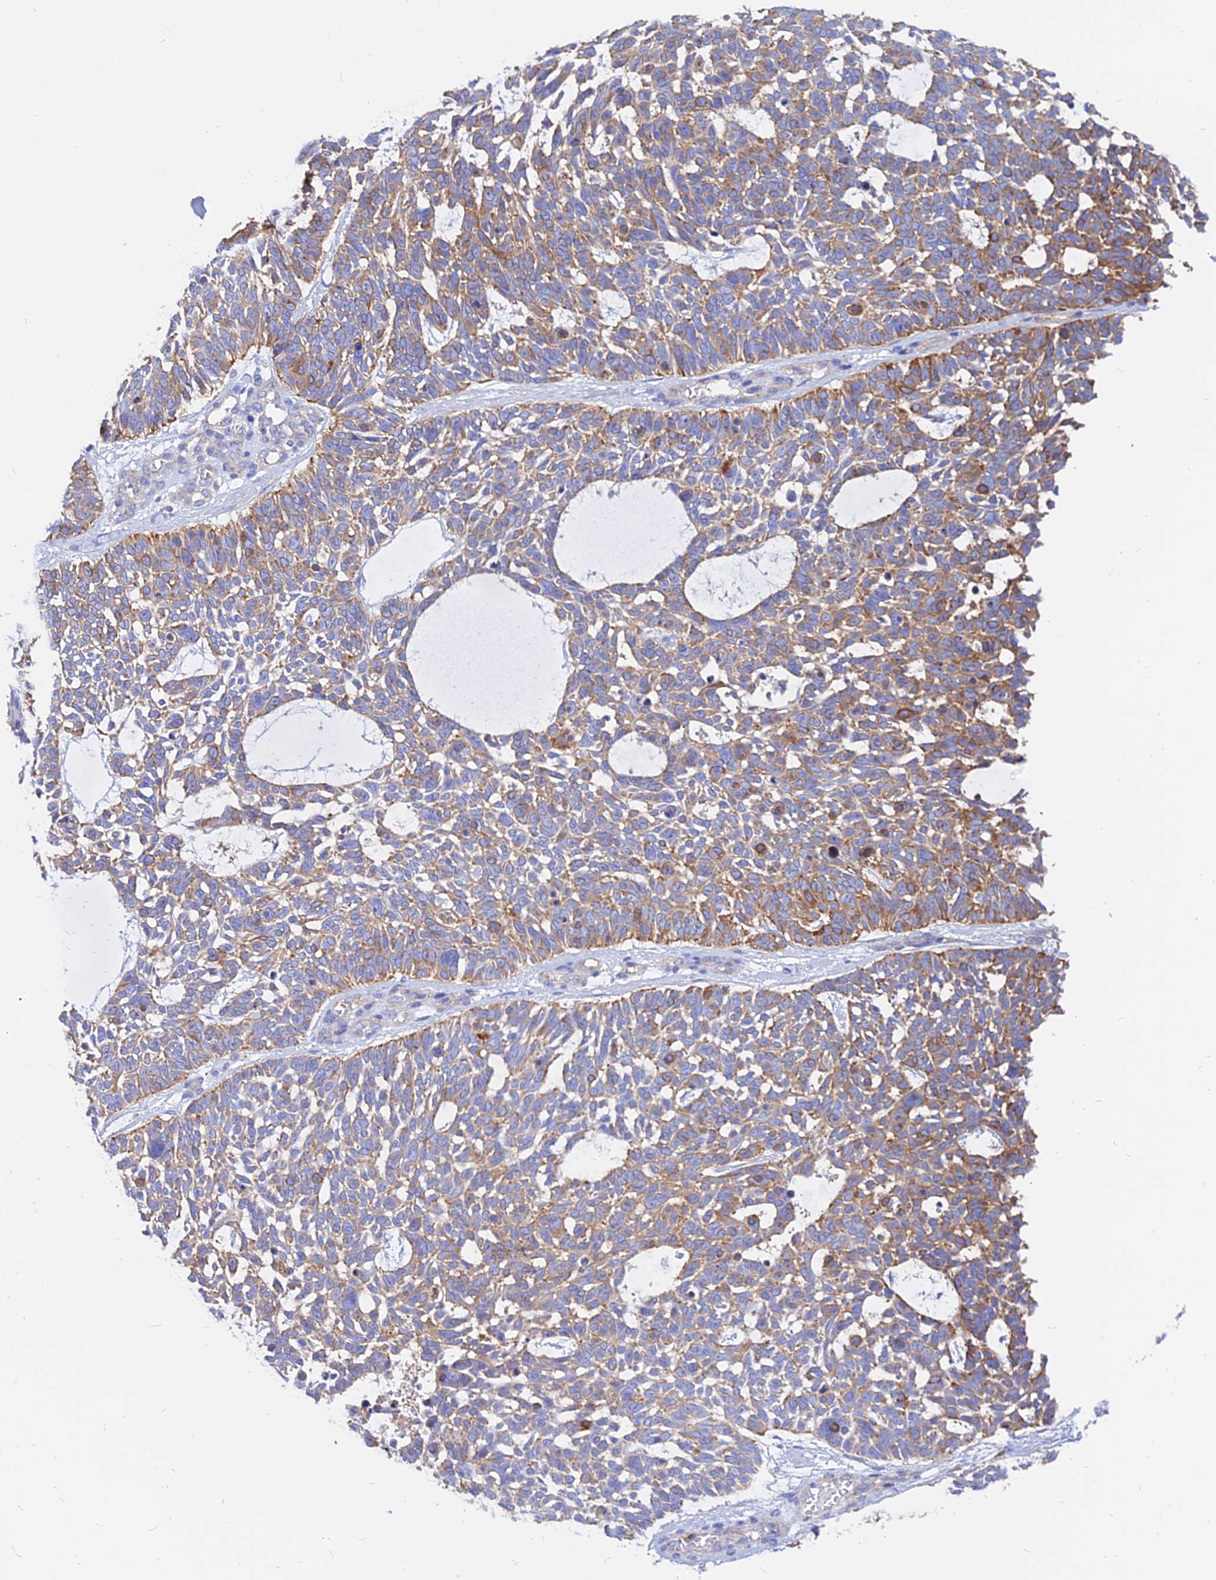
{"staining": {"intensity": "moderate", "quantity": ">75%", "location": "cytoplasmic/membranous"}, "tissue": "skin cancer", "cell_type": "Tumor cells", "image_type": "cancer", "snomed": [{"axis": "morphology", "description": "Basal cell carcinoma"}, {"axis": "topography", "description": "Skin"}], "caption": "An image of skin basal cell carcinoma stained for a protein displays moderate cytoplasmic/membranous brown staining in tumor cells.", "gene": "AGTRAP", "patient": {"sex": "male", "age": 88}}